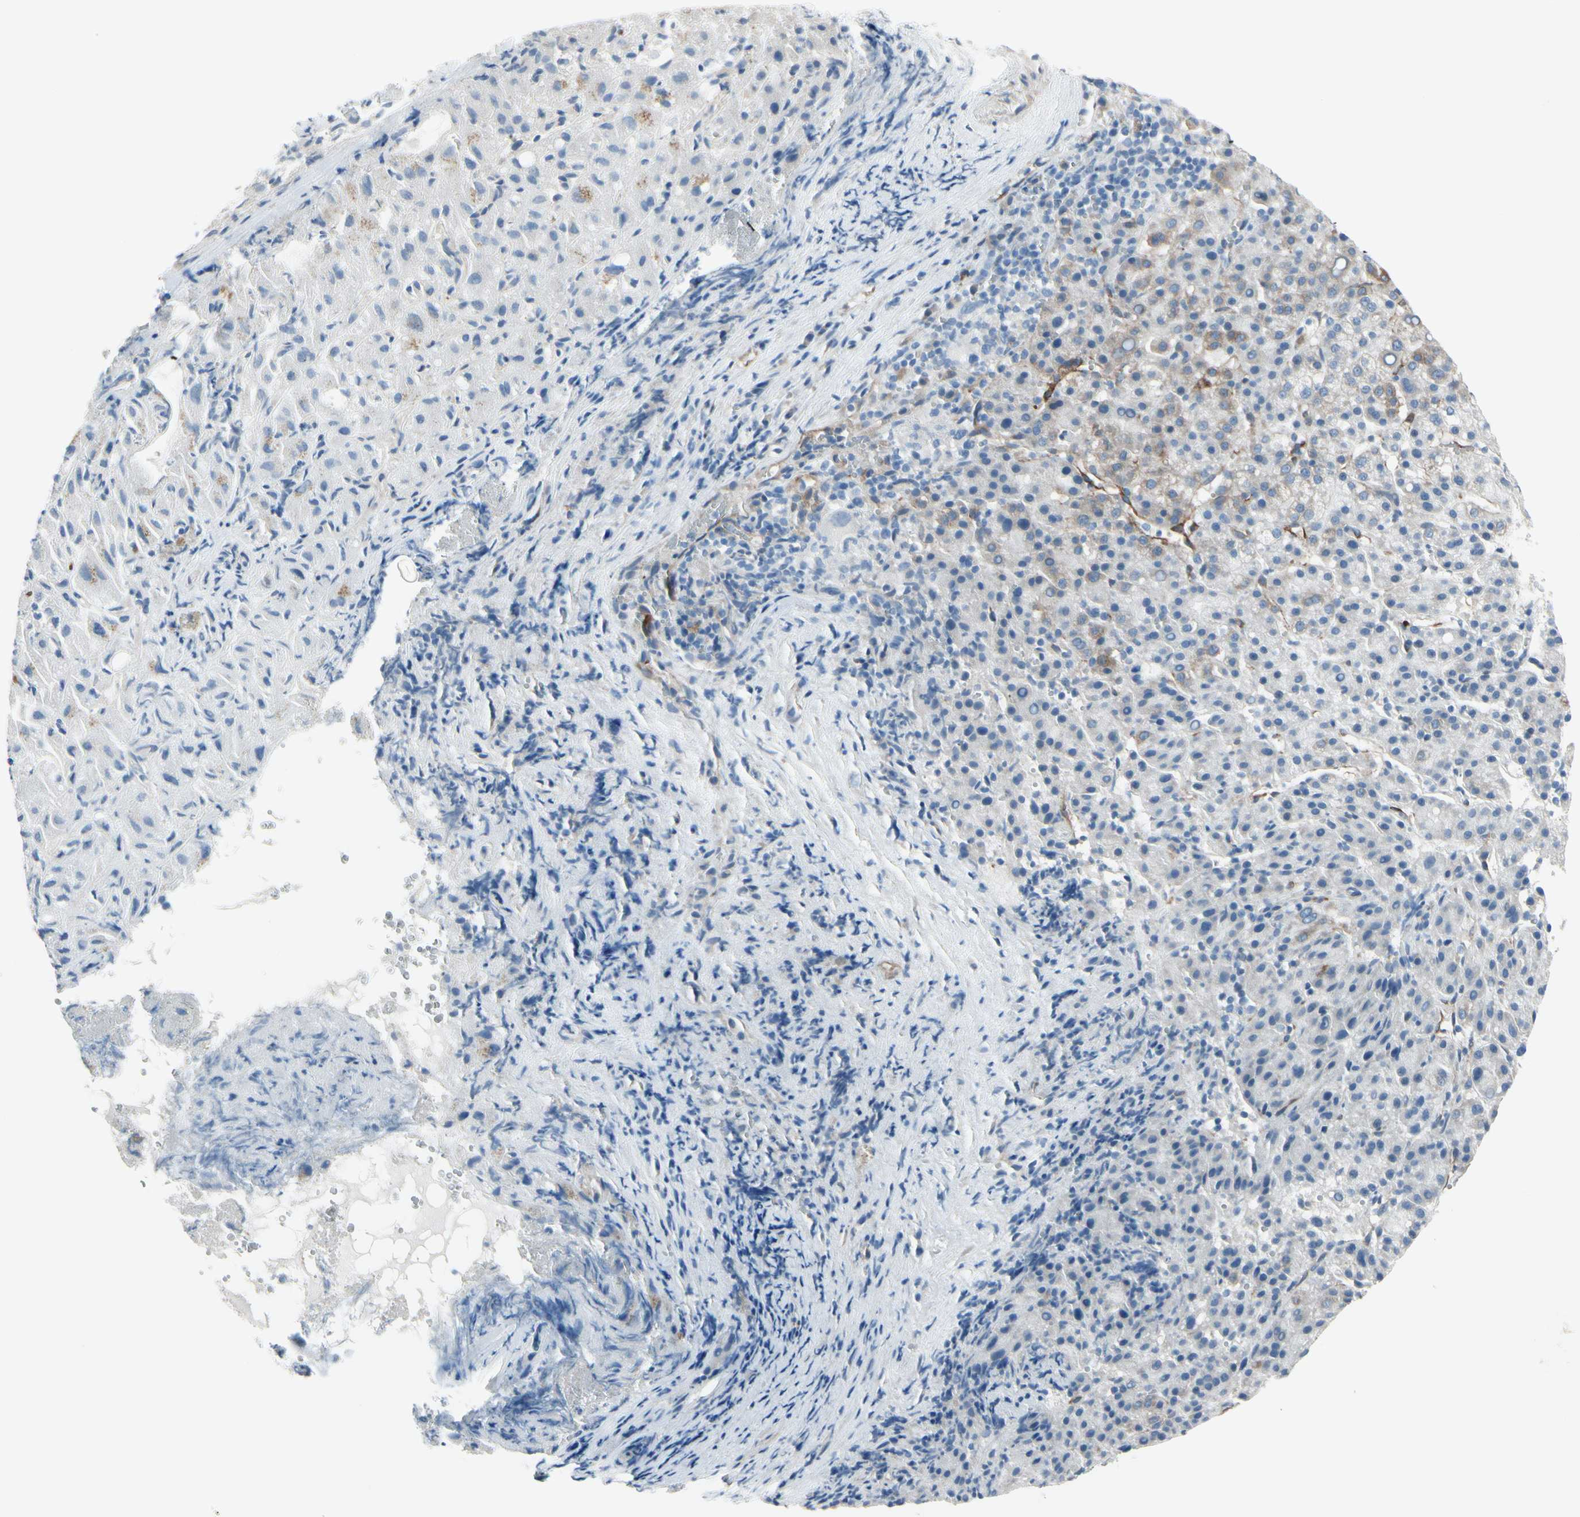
{"staining": {"intensity": "weak", "quantity": "<25%", "location": "cytoplasmic/membranous"}, "tissue": "liver cancer", "cell_type": "Tumor cells", "image_type": "cancer", "snomed": [{"axis": "morphology", "description": "Carcinoma, Hepatocellular, NOS"}, {"axis": "topography", "description": "Liver"}], "caption": "A high-resolution photomicrograph shows immunohistochemistry (IHC) staining of liver cancer (hepatocellular carcinoma), which demonstrates no significant expression in tumor cells. (Stains: DAB immunohistochemistry with hematoxylin counter stain, Microscopy: brightfield microscopy at high magnification).", "gene": "MAP2", "patient": {"sex": "female", "age": 58}}